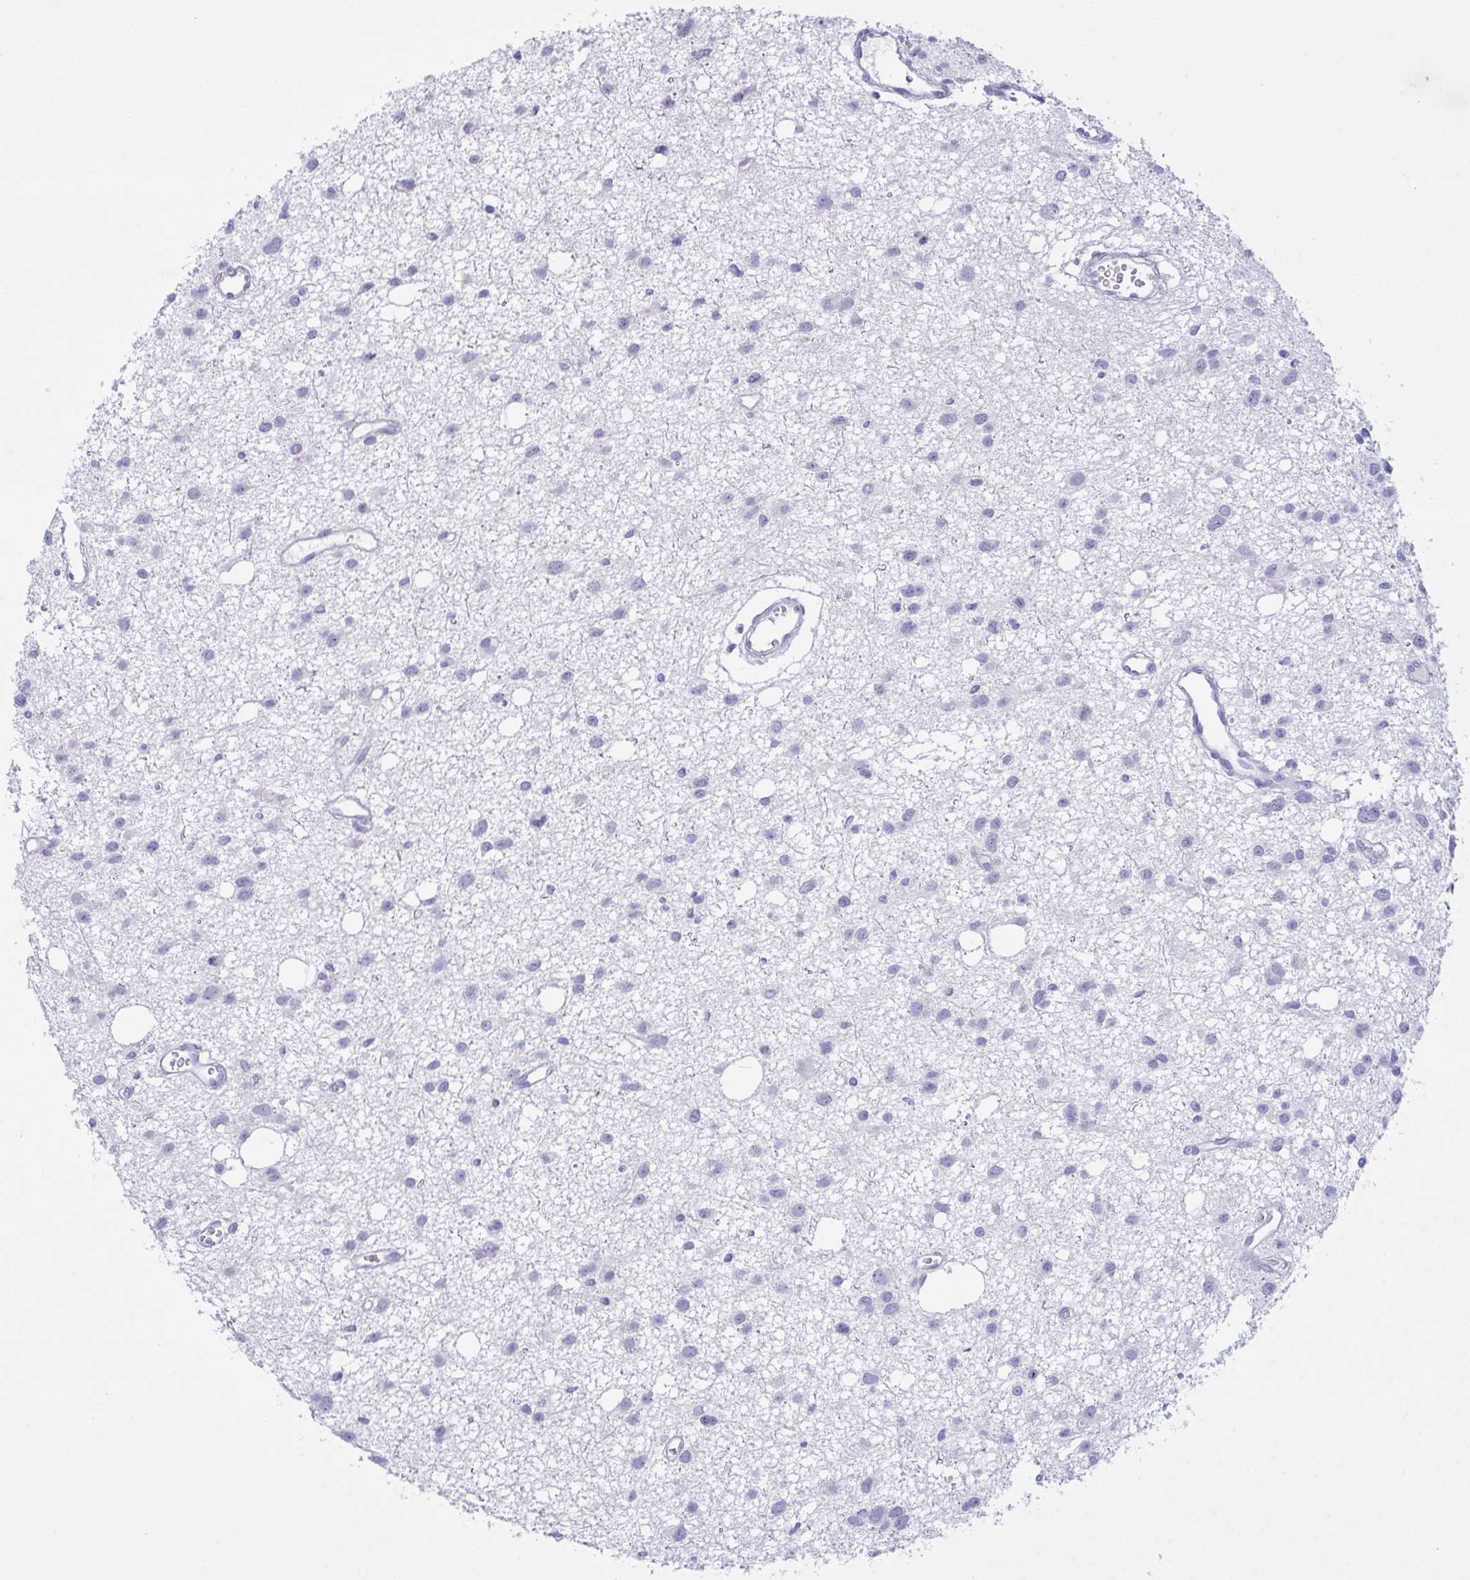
{"staining": {"intensity": "negative", "quantity": "none", "location": "none"}, "tissue": "glioma", "cell_type": "Tumor cells", "image_type": "cancer", "snomed": [{"axis": "morphology", "description": "Glioma, malignant, High grade"}, {"axis": "topography", "description": "Brain"}], "caption": "A photomicrograph of glioma stained for a protein reveals no brown staining in tumor cells.", "gene": "FAM86B1", "patient": {"sex": "male", "age": 23}}